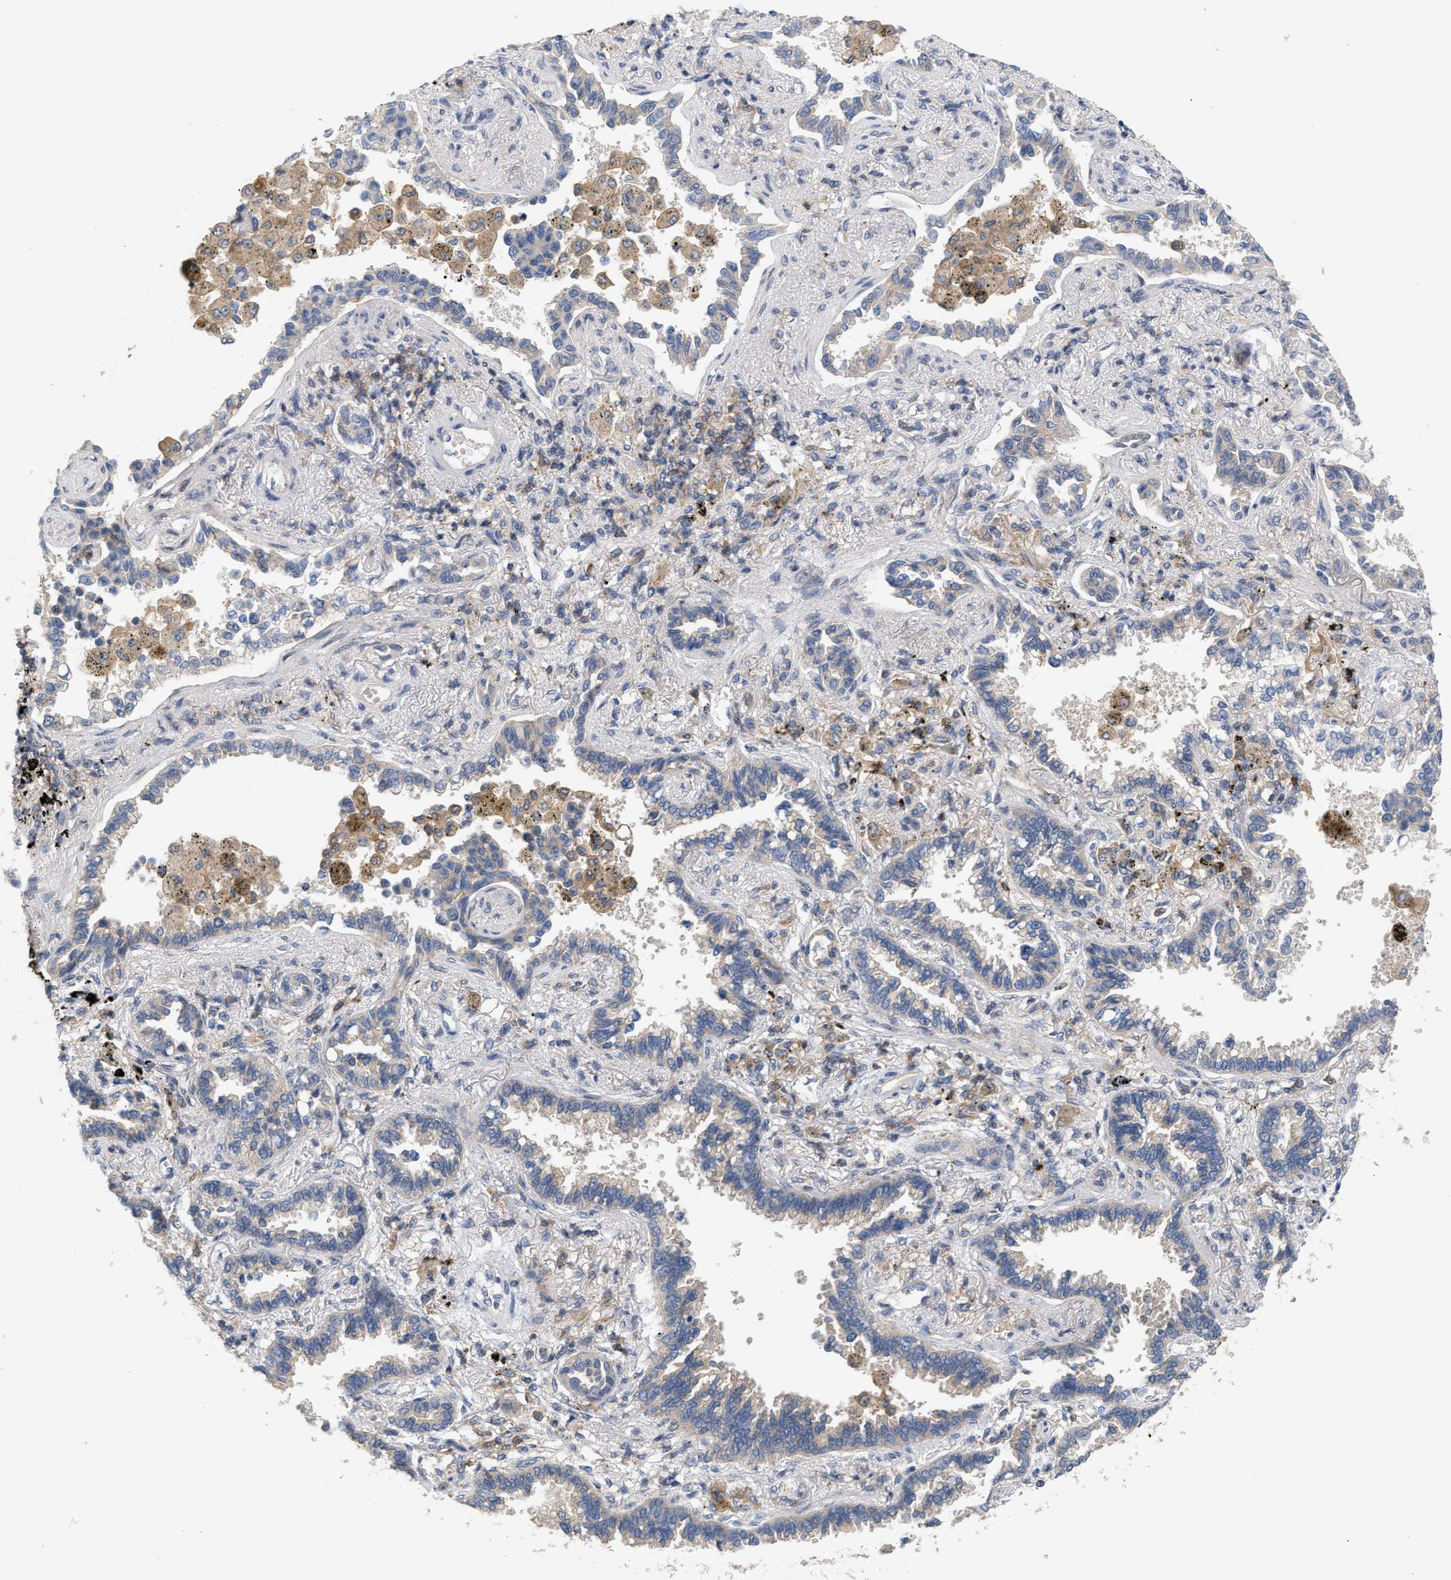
{"staining": {"intensity": "moderate", "quantity": "25%-75%", "location": "cytoplasmic/membranous"}, "tissue": "lung cancer", "cell_type": "Tumor cells", "image_type": "cancer", "snomed": [{"axis": "morphology", "description": "Normal tissue, NOS"}, {"axis": "morphology", "description": "Adenocarcinoma, NOS"}, {"axis": "topography", "description": "Lung"}], "caption": "A brown stain labels moderate cytoplasmic/membranous positivity of a protein in human adenocarcinoma (lung) tumor cells.", "gene": "DBNL", "patient": {"sex": "male", "age": 59}}